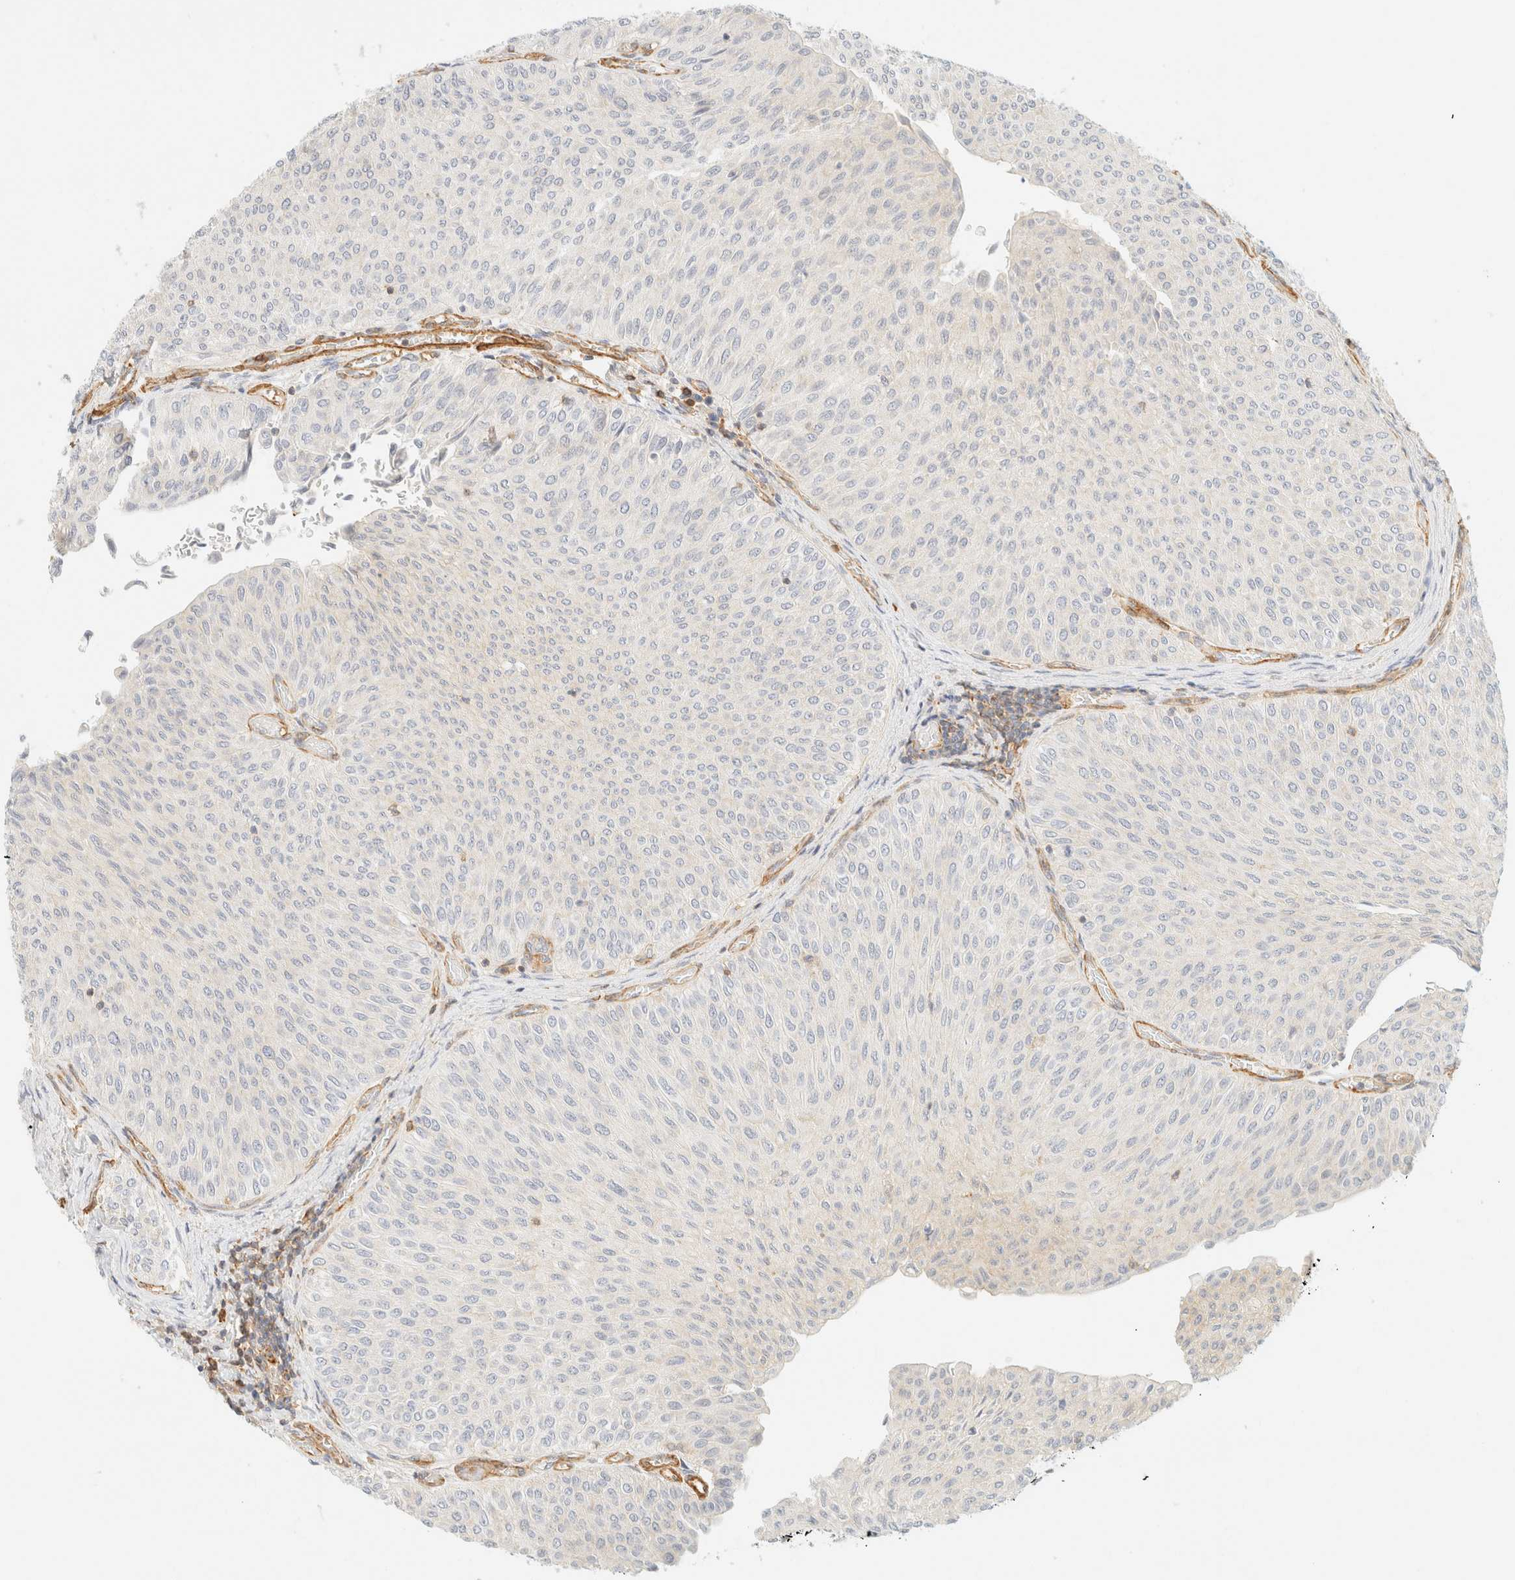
{"staining": {"intensity": "negative", "quantity": "none", "location": "none"}, "tissue": "urothelial cancer", "cell_type": "Tumor cells", "image_type": "cancer", "snomed": [{"axis": "morphology", "description": "Urothelial carcinoma, Low grade"}, {"axis": "topography", "description": "Urinary bladder"}], "caption": "Tumor cells are negative for brown protein staining in urothelial cancer.", "gene": "OTOP2", "patient": {"sex": "male", "age": 78}}